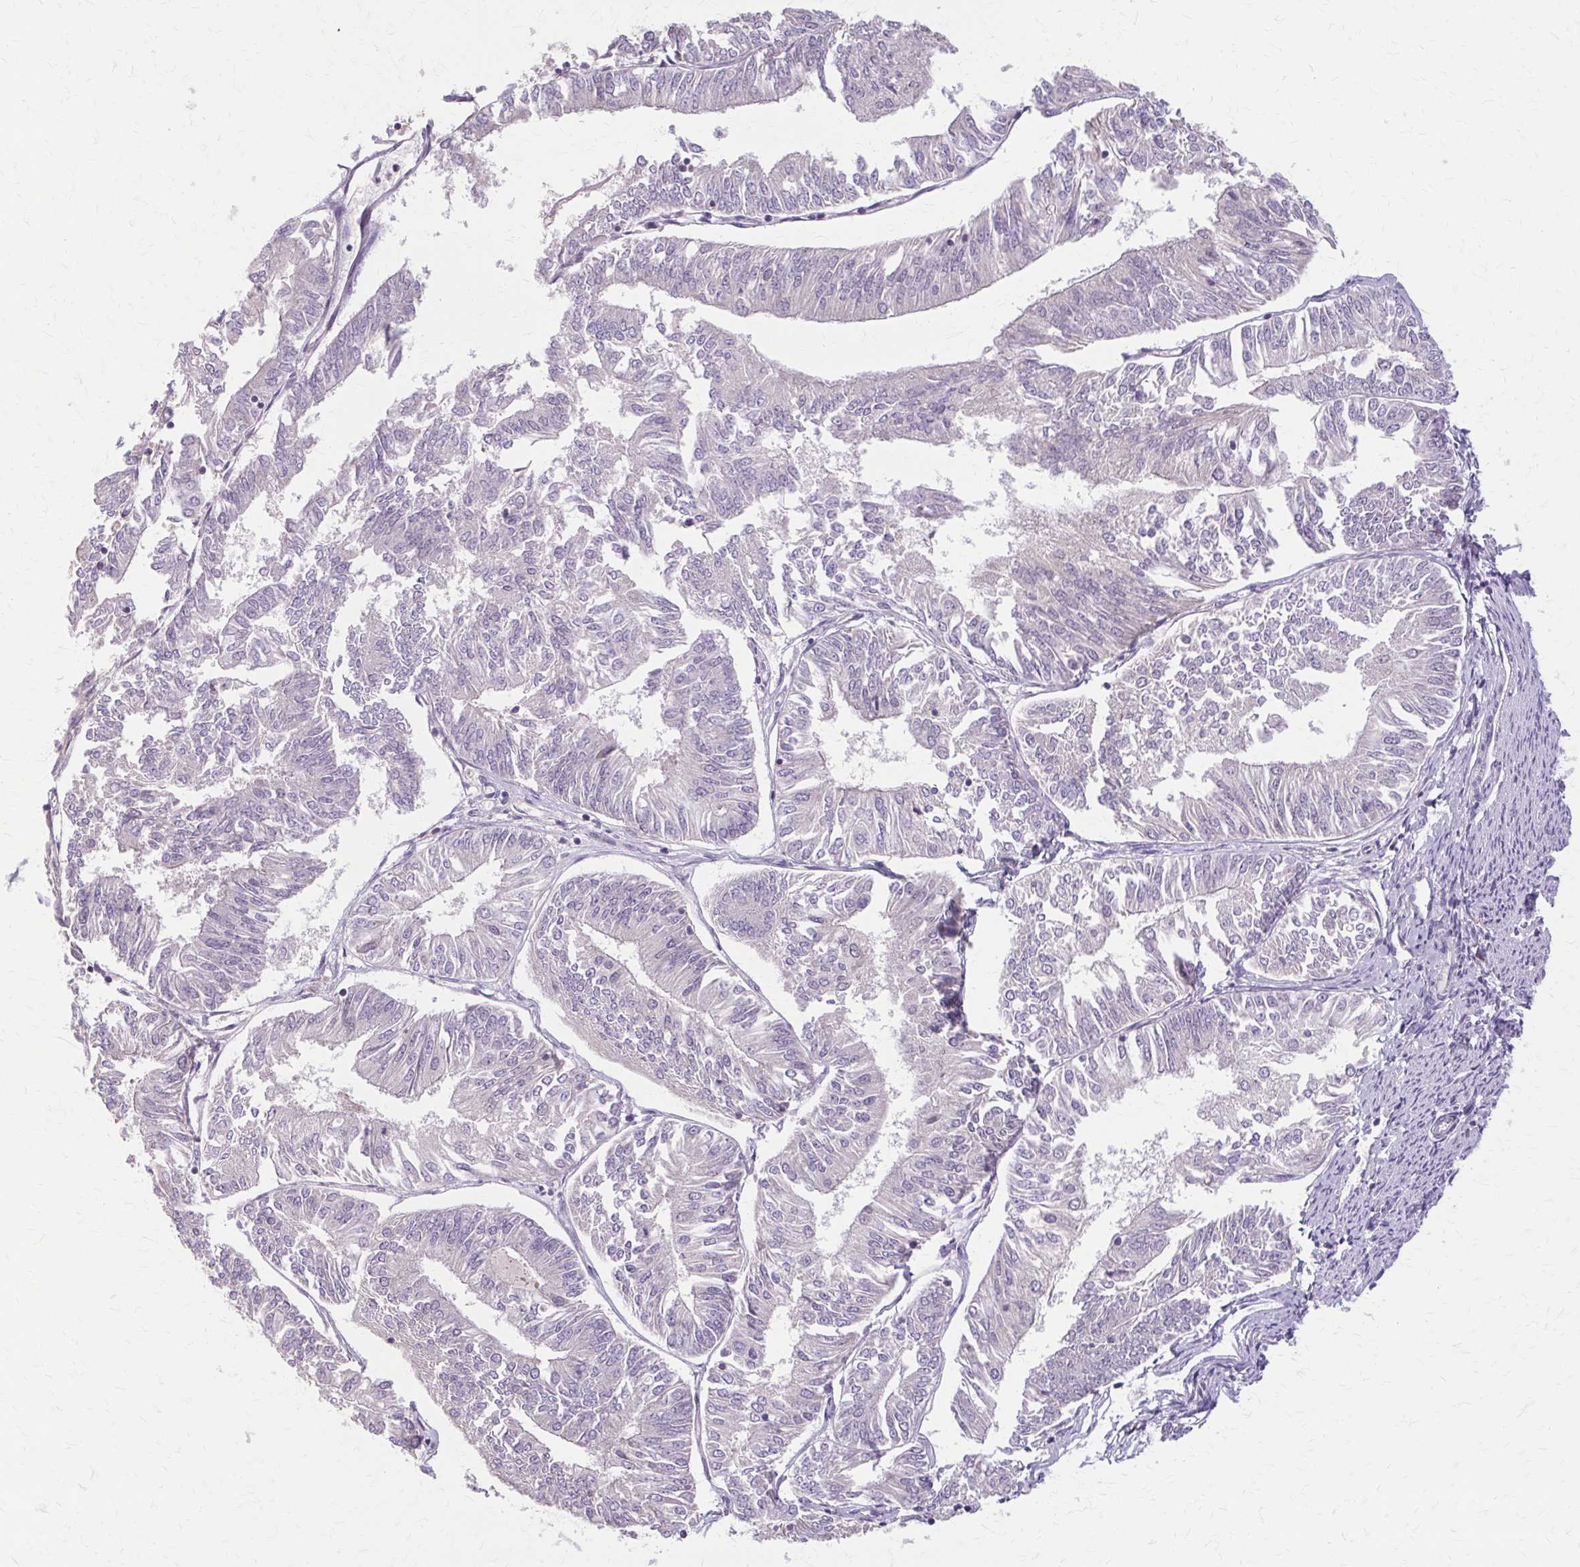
{"staining": {"intensity": "negative", "quantity": "none", "location": "none"}, "tissue": "endometrial cancer", "cell_type": "Tumor cells", "image_type": "cancer", "snomed": [{"axis": "morphology", "description": "Adenocarcinoma, NOS"}, {"axis": "topography", "description": "Endometrium"}], "caption": "The micrograph exhibits no significant positivity in tumor cells of endometrial adenocarcinoma. The staining is performed using DAB brown chromogen with nuclei counter-stained in using hematoxylin.", "gene": "NRBF2", "patient": {"sex": "female", "age": 58}}